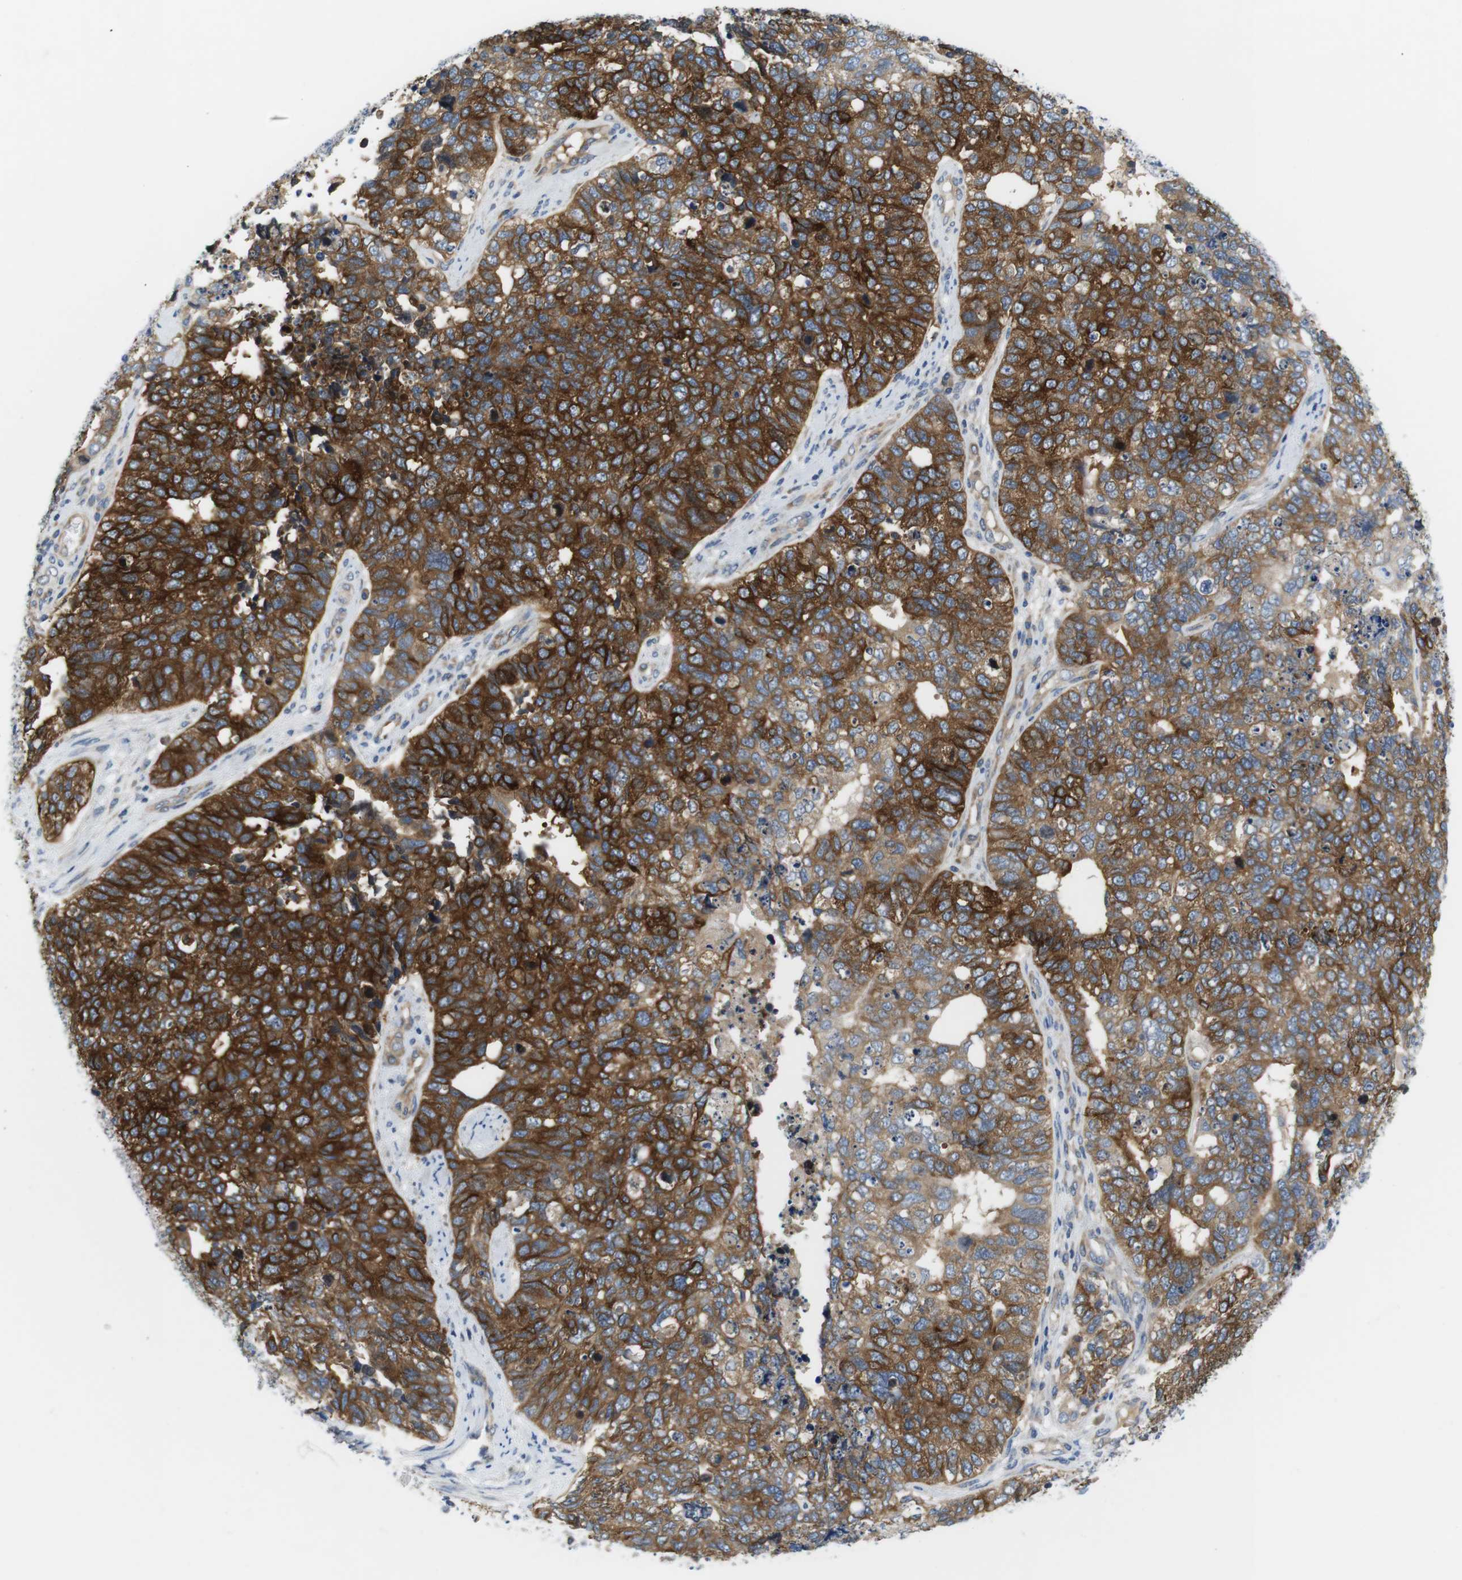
{"staining": {"intensity": "strong", "quantity": ">75%", "location": "cytoplasmic/membranous"}, "tissue": "cervical cancer", "cell_type": "Tumor cells", "image_type": "cancer", "snomed": [{"axis": "morphology", "description": "Squamous cell carcinoma, NOS"}, {"axis": "topography", "description": "Cervix"}], "caption": "An IHC photomicrograph of tumor tissue is shown. Protein staining in brown highlights strong cytoplasmic/membranous positivity in squamous cell carcinoma (cervical) within tumor cells. The staining was performed using DAB, with brown indicating positive protein expression. Nuclei are stained blue with hematoxylin.", "gene": "DCLK1", "patient": {"sex": "female", "age": 63}}